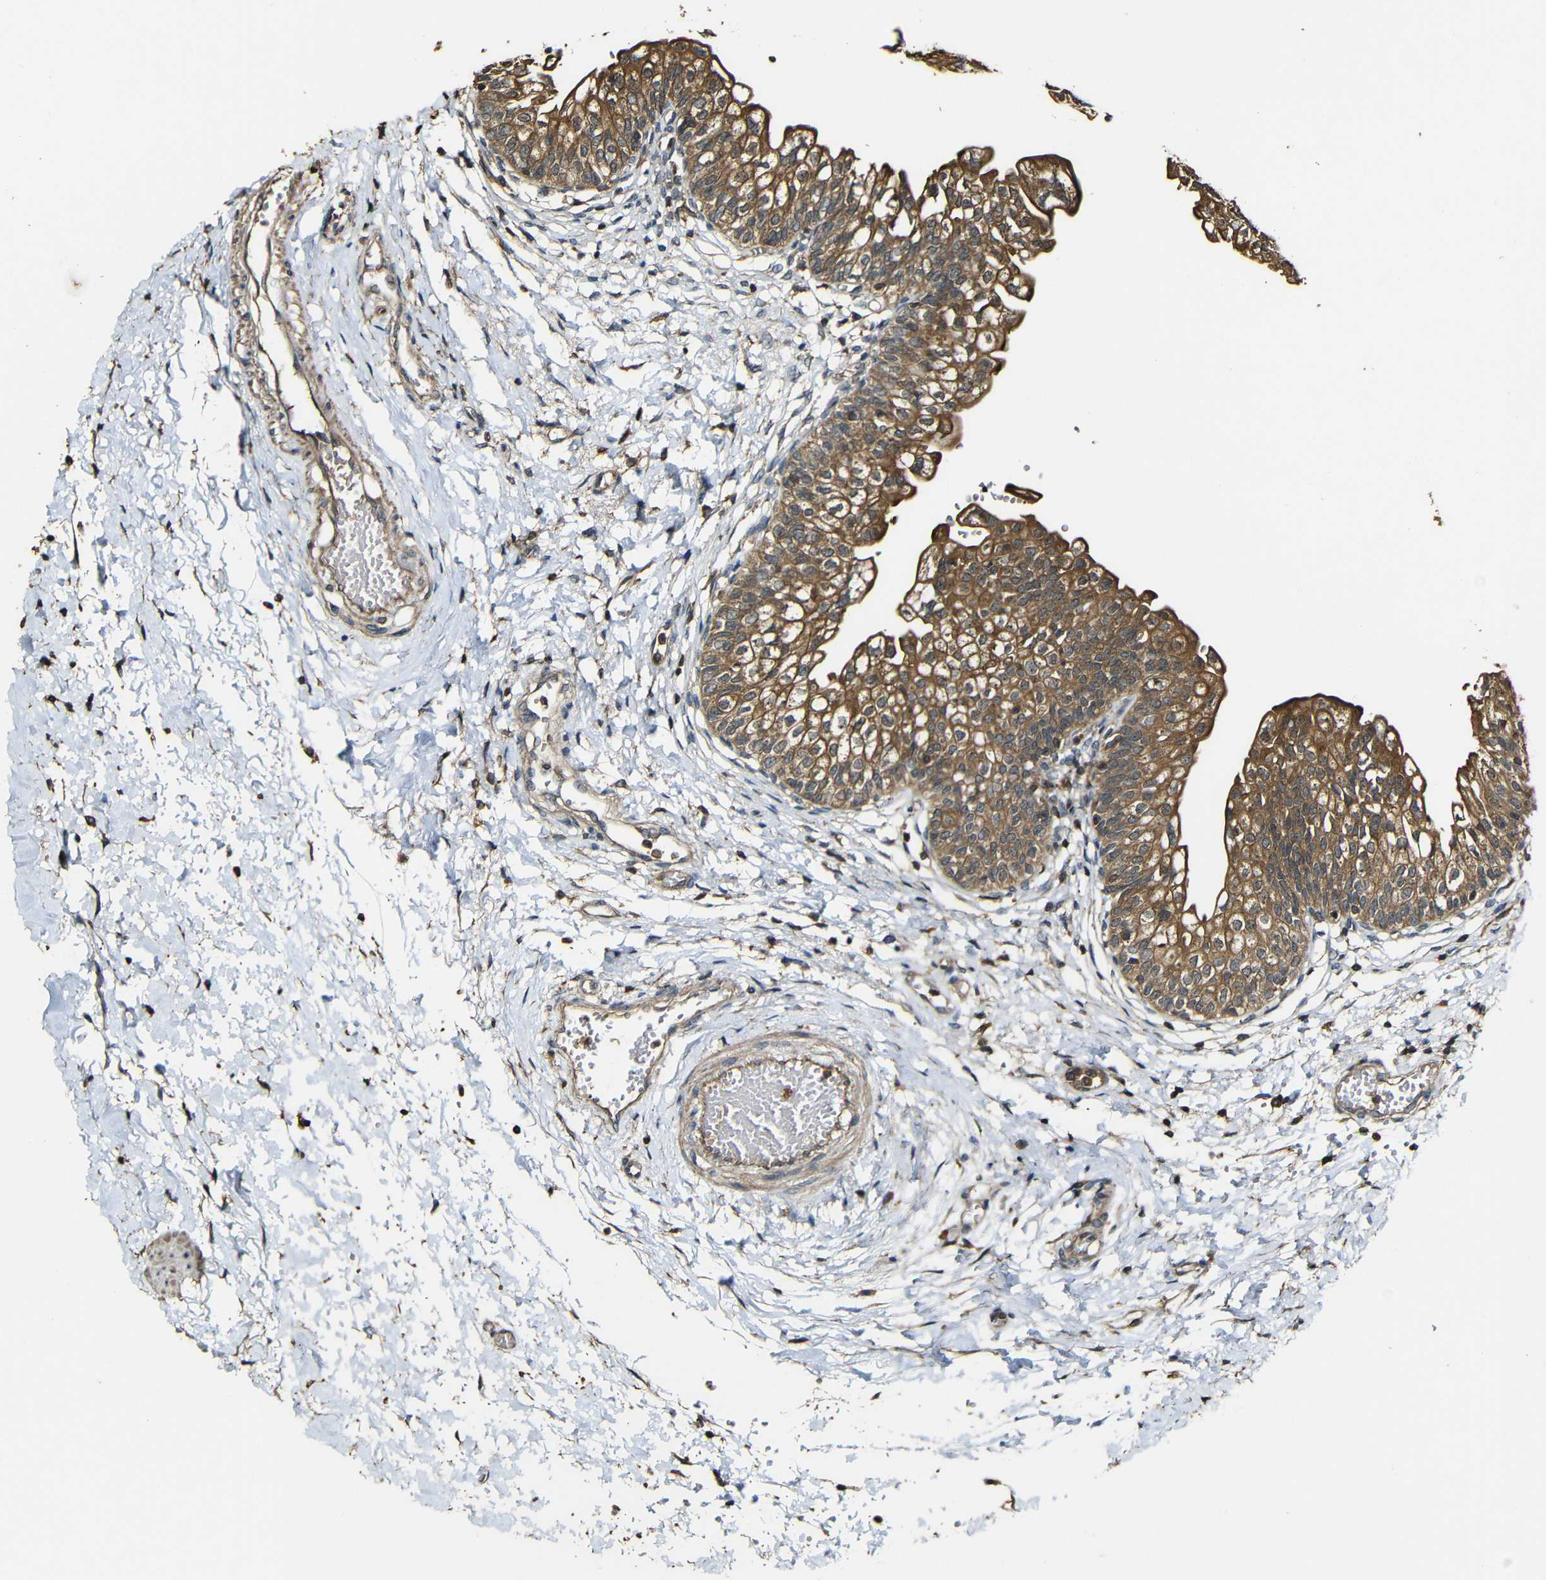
{"staining": {"intensity": "strong", "quantity": ">75%", "location": "cytoplasmic/membranous"}, "tissue": "urinary bladder", "cell_type": "Urothelial cells", "image_type": "normal", "snomed": [{"axis": "morphology", "description": "Normal tissue, NOS"}, {"axis": "topography", "description": "Urinary bladder"}], "caption": "DAB (3,3'-diaminobenzidine) immunohistochemical staining of benign human urinary bladder exhibits strong cytoplasmic/membranous protein positivity in approximately >75% of urothelial cells.", "gene": "CASP8", "patient": {"sex": "male", "age": 55}}